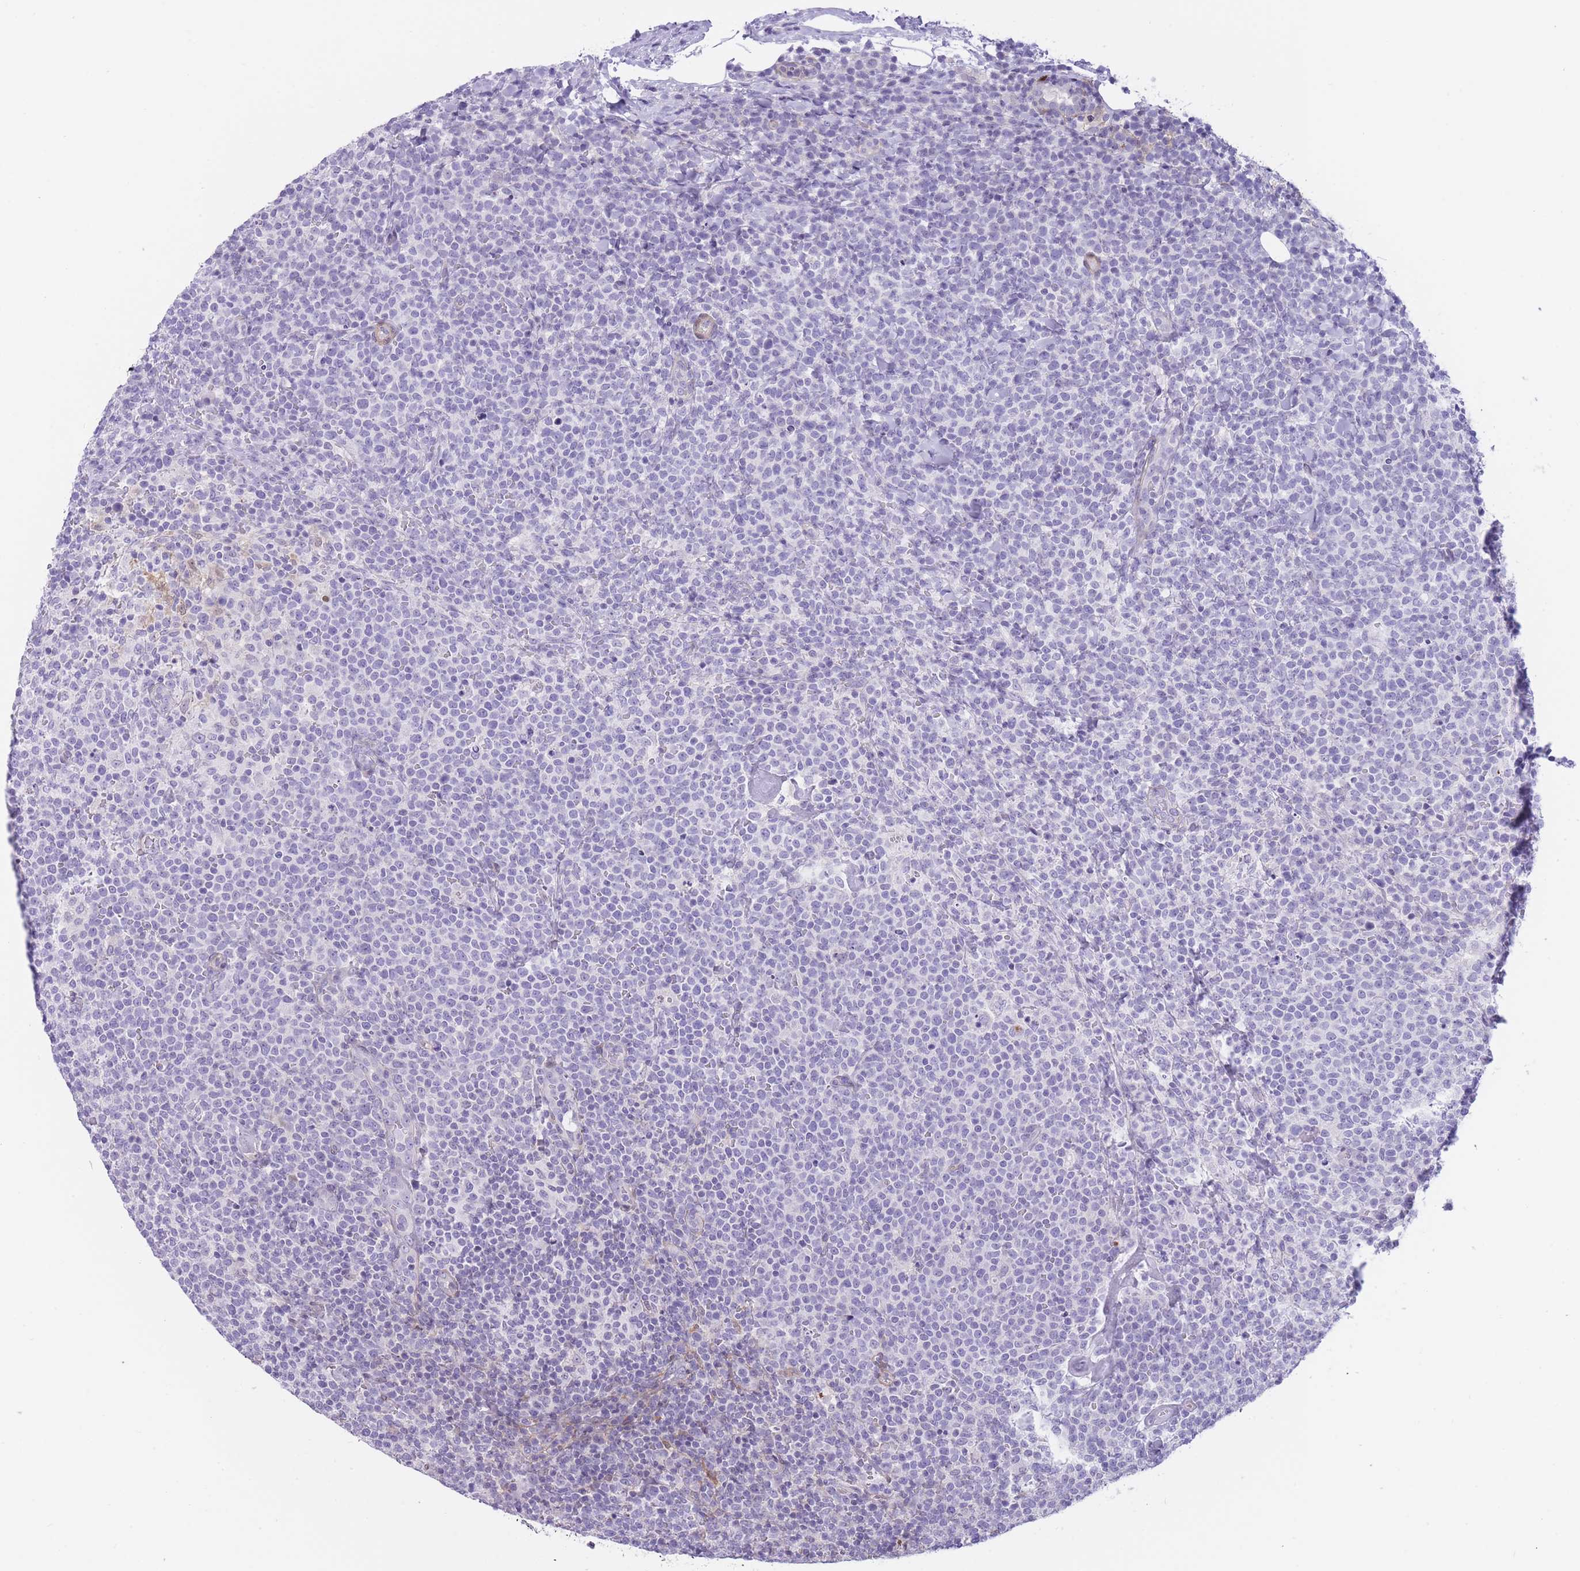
{"staining": {"intensity": "negative", "quantity": "none", "location": "none"}, "tissue": "lymphoma", "cell_type": "Tumor cells", "image_type": "cancer", "snomed": [{"axis": "morphology", "description": "Malignant lymphoma, non-Hodgkin's type, High grade"}, {"axis": "topography", "description": "Lymph node"}], "caption": "Tumor cells show no significant protein positivity in malignant lymphoma, non-Hodgkin's type (high-grade).", "gene": "OR11H12", "patient": {"sex": "male", "age": 61}}